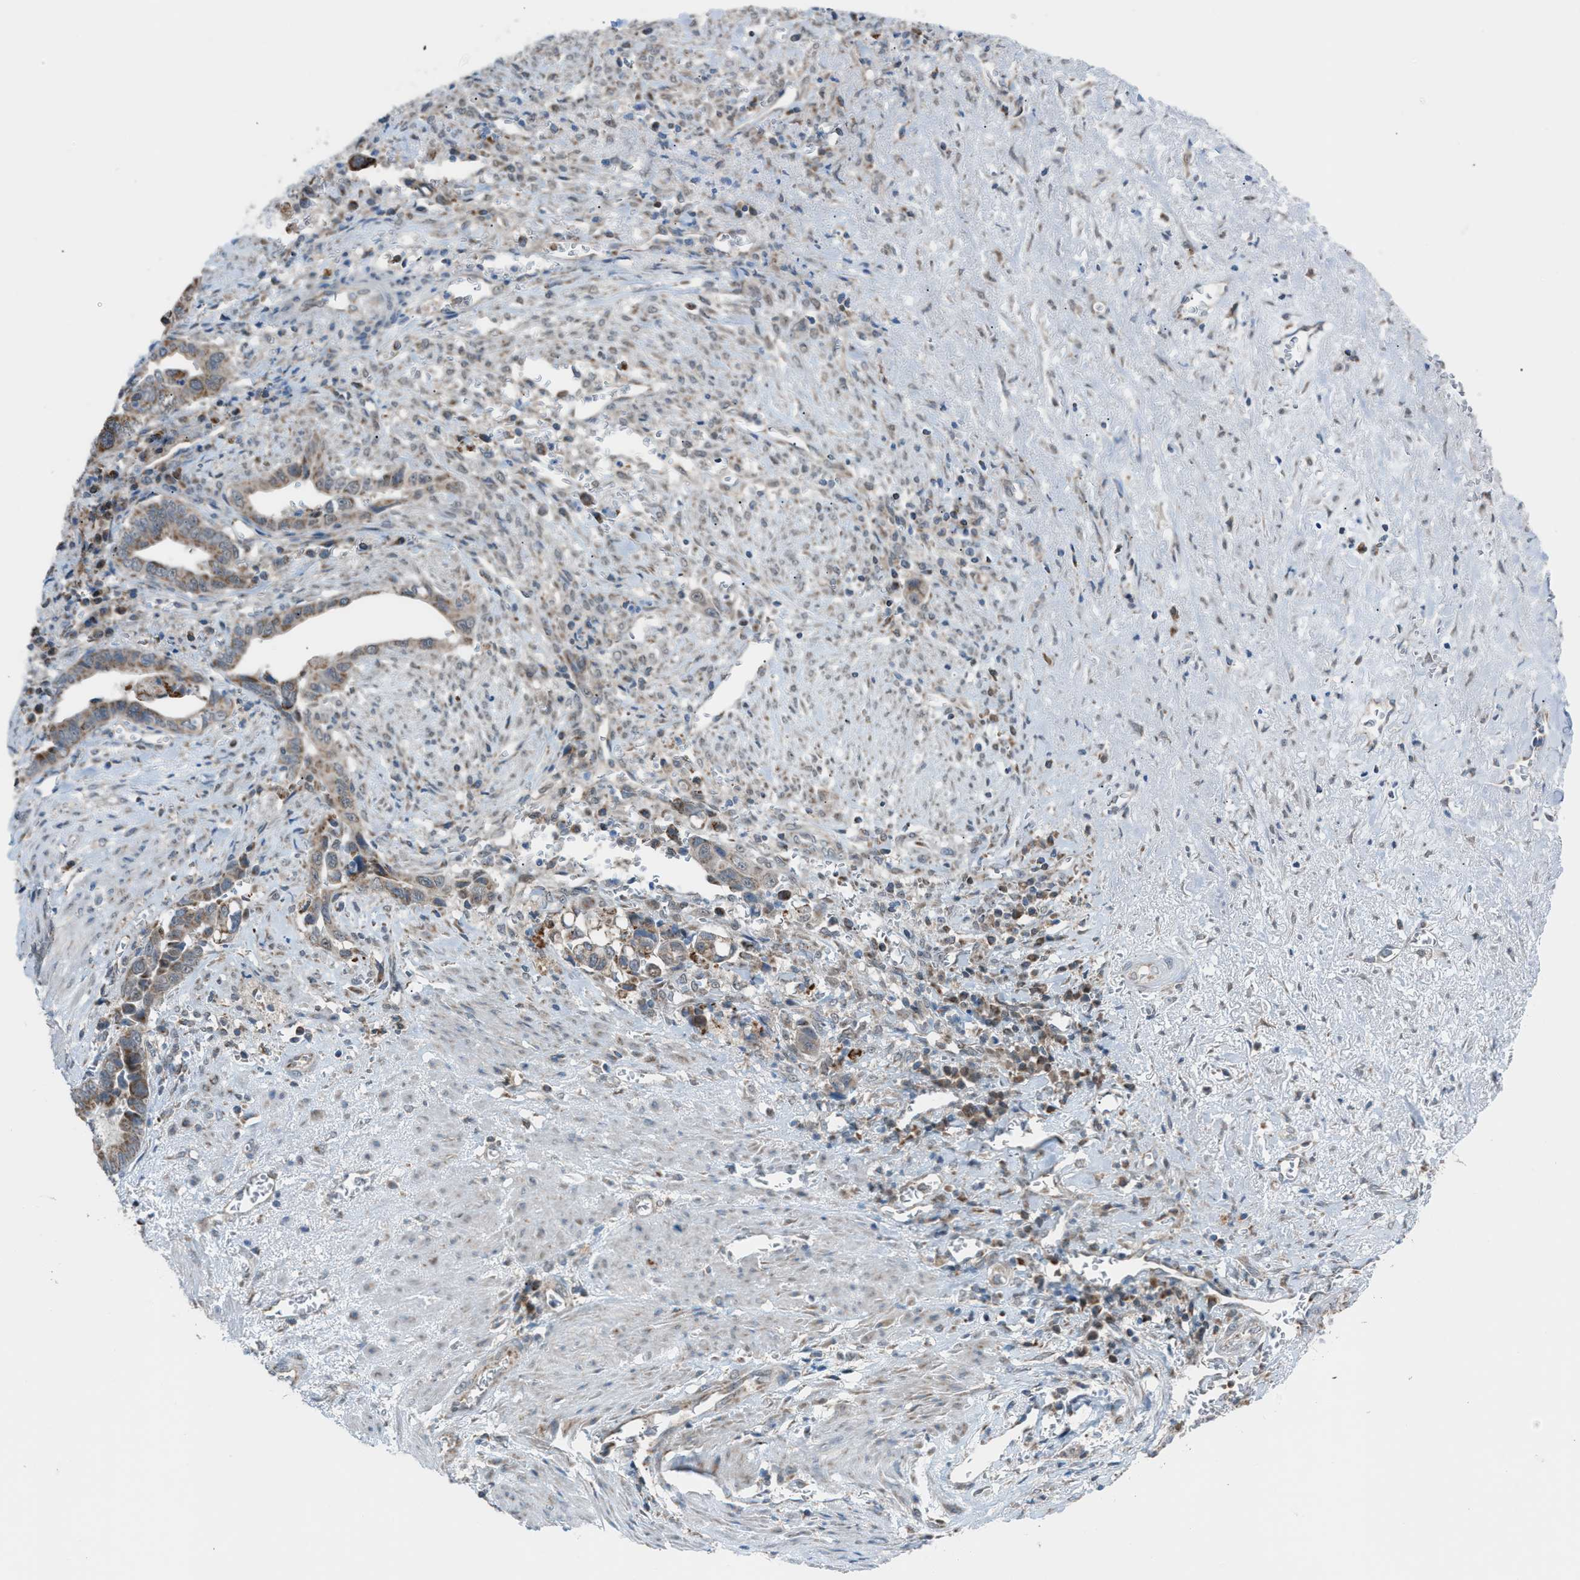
{"staining": {"intensity": "strong", "quantity": "25%-75%", "location": "cytoplasmic/membranous"}, "tissue": "liver cancer", "cell_type": "Tumor cells", "image_type": "cancer", "snomed": [{"axis": "morphology", "description": "Cholangiocarcinoma"}, {"axis": "topography", "description": "Liver"}], "caption": "Liver cancer stained with a brown dye demonstrates strong cytoplasmic/membranous positive positivity in about 25%-75% of tumor cells.", "gene": "SRM", "patient": {"sex": "female", "age": 79}}